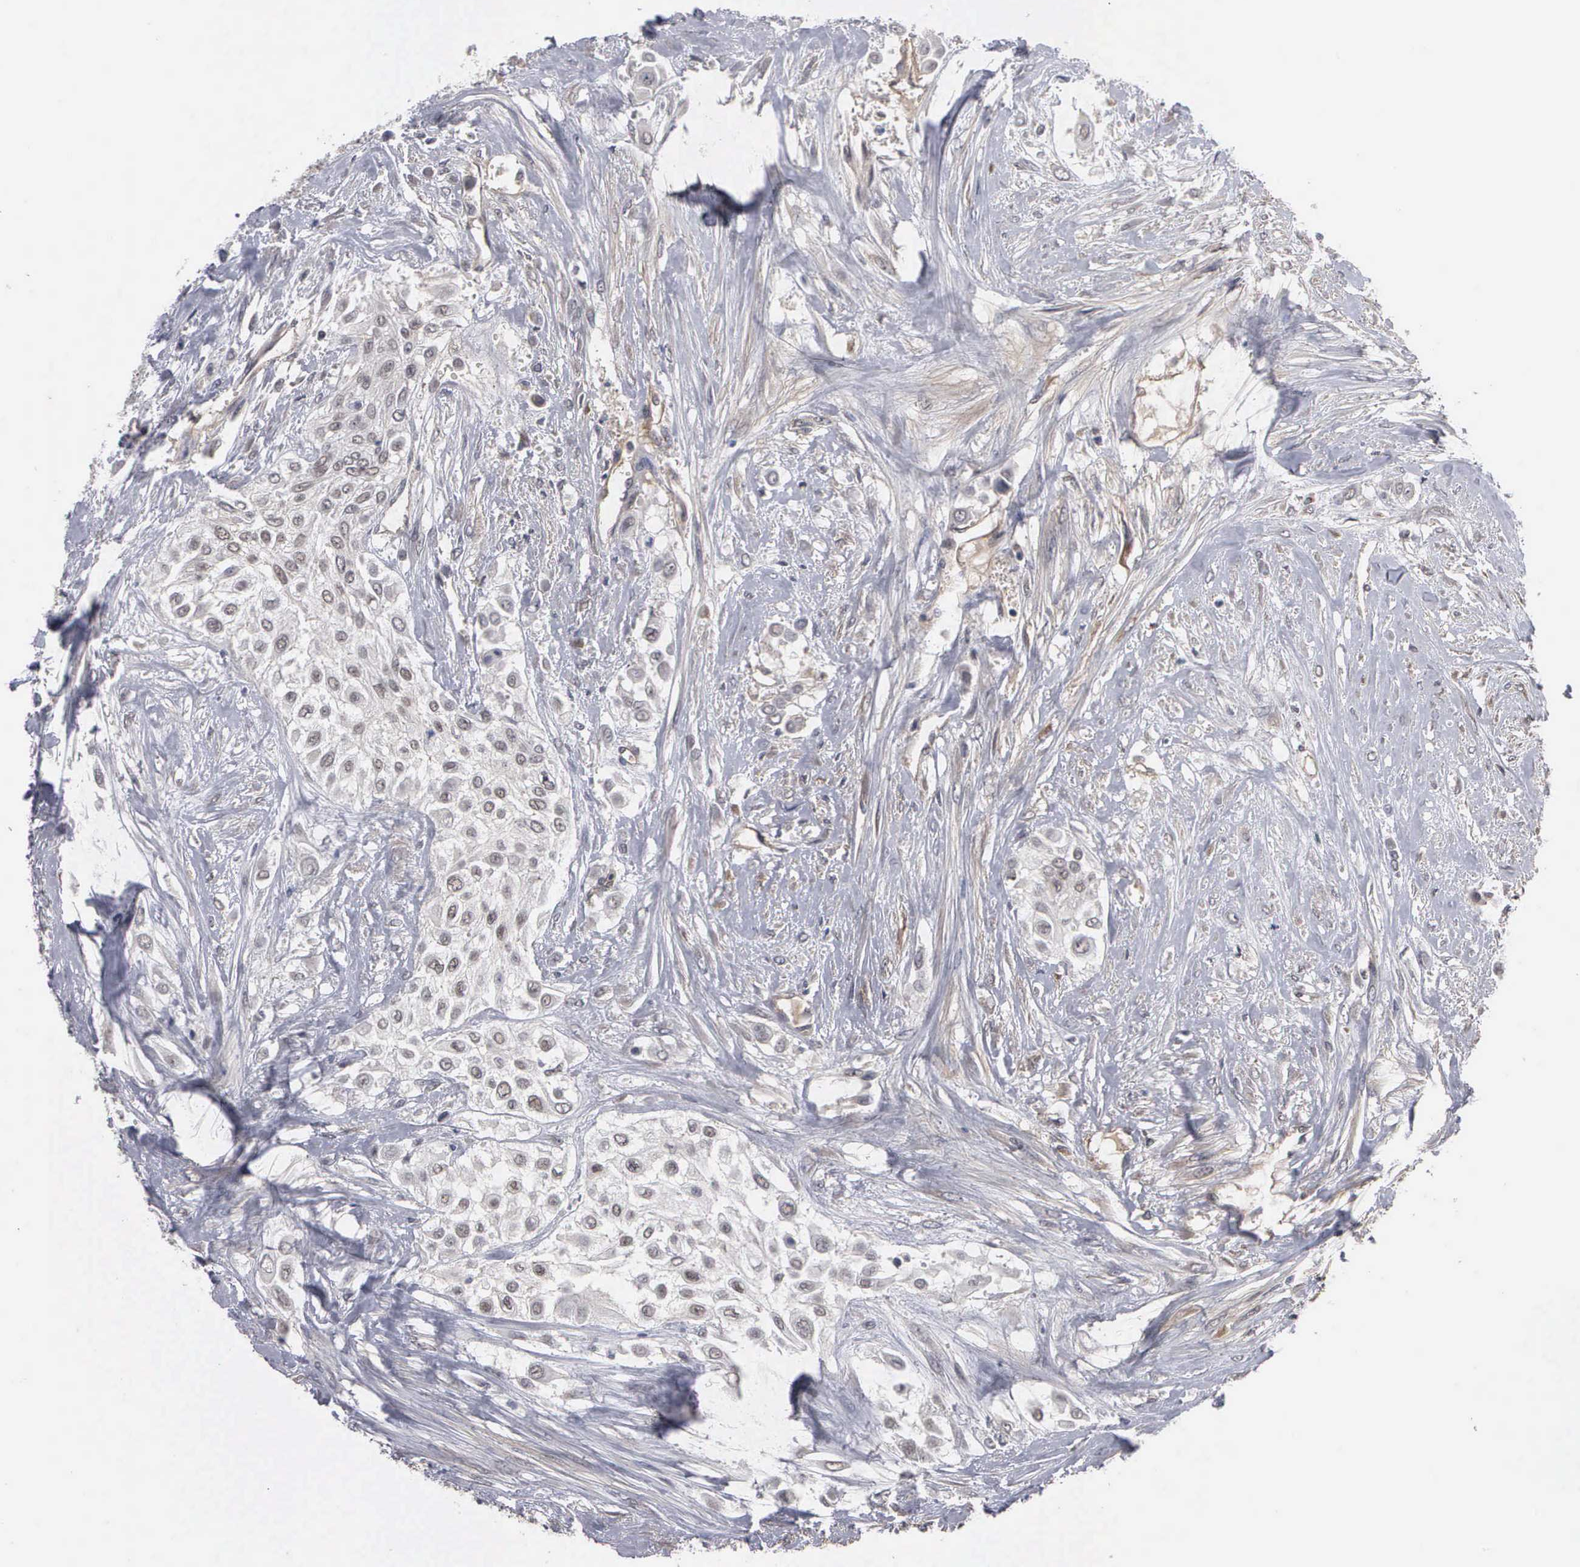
{"staining": {"intensity": "weak", "quantity": "25%-75%", "location": "nuclear"}, "tissue": "urothelial cancer", "cell_type": "Tumor cells", "image_type": "cancer", "snomed": [{"axis": "morphology", "description": "Urothelial carcinoma, High grade"}, {"axis": "topography", "description": "Urinary bladder"}], "caption": "Urothelial cancer stained for a protein demonstrates weak nuclear positivity in tumor cells.", "gene": "ZBTB33", "patient": {"sex": "male", "age": 57}}